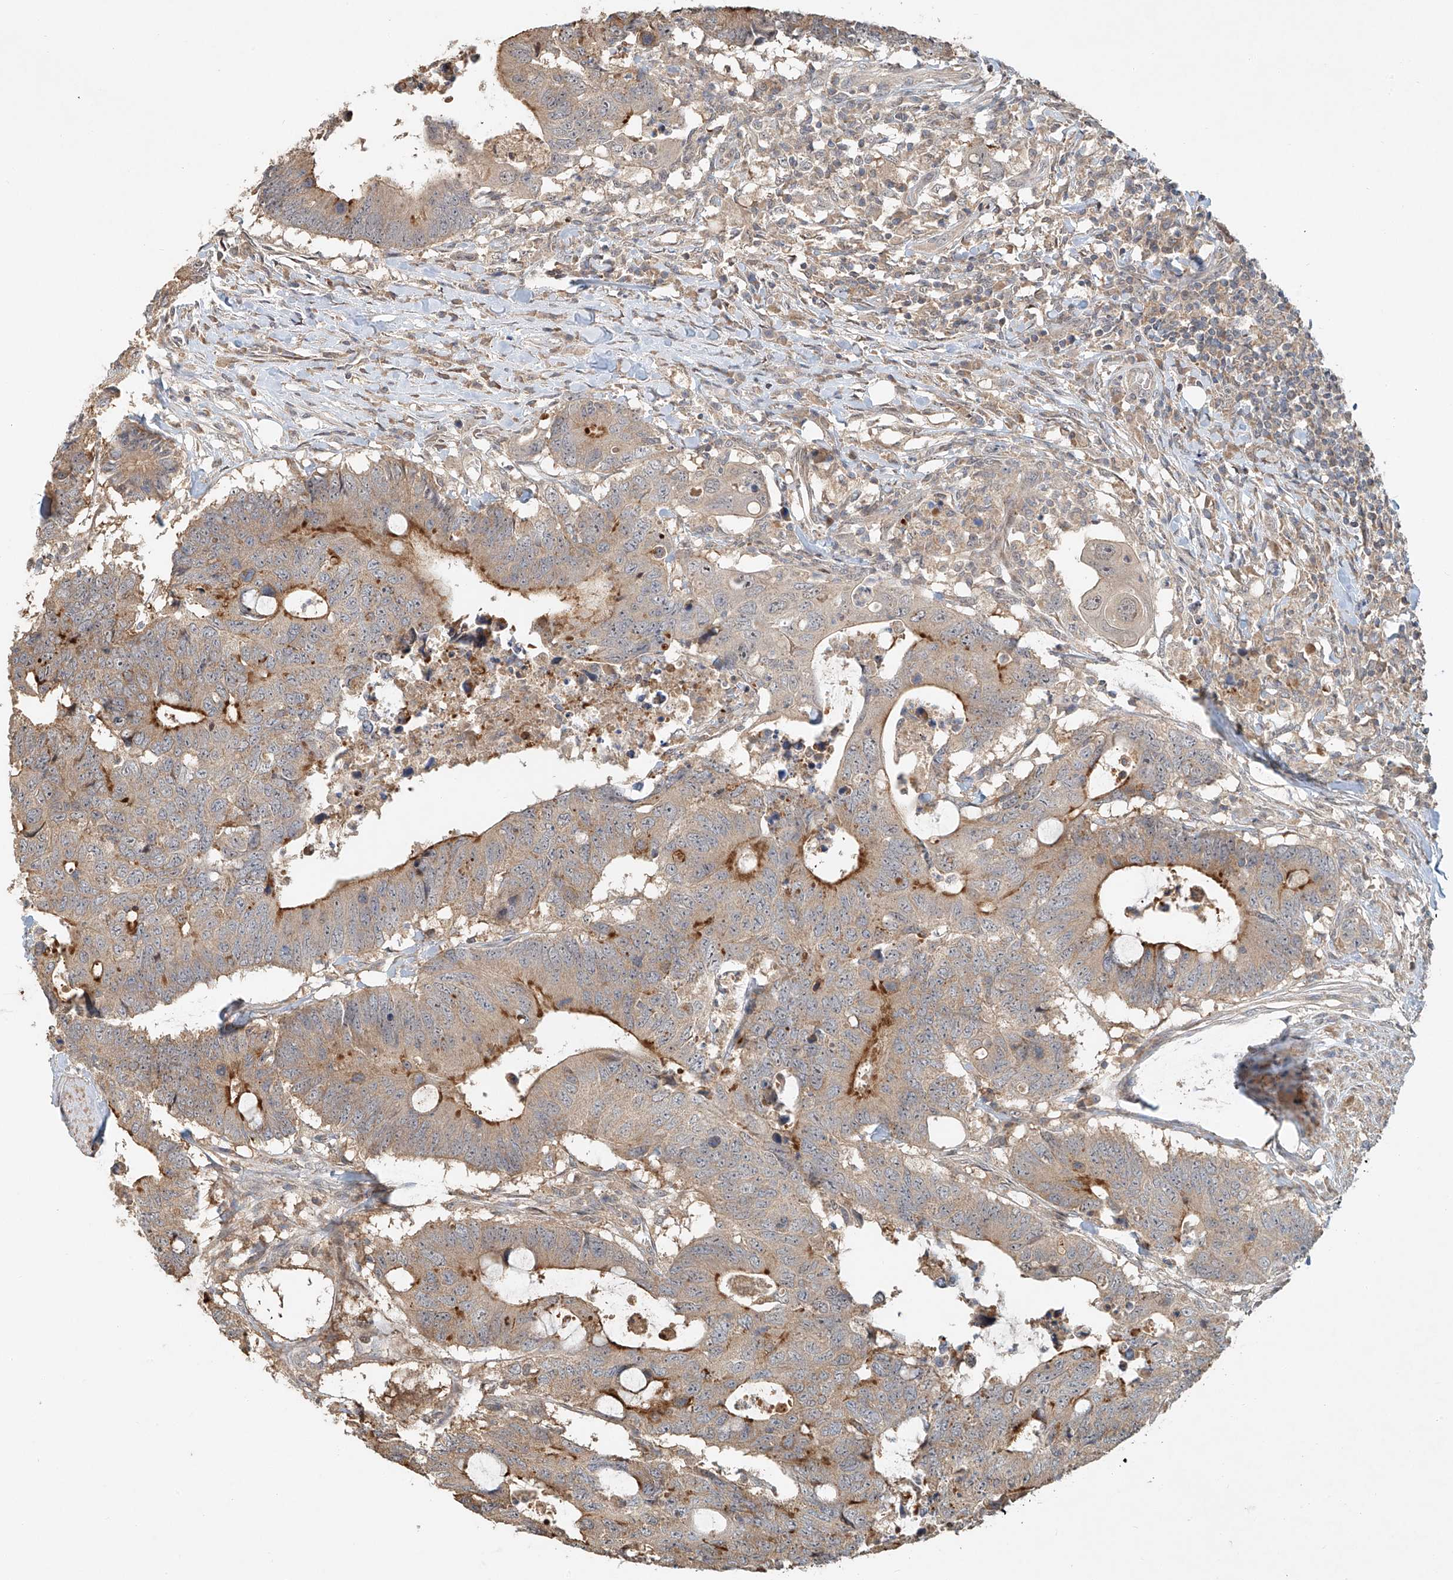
{"staining": {"intensity": "moderate", "quantity": "<25%", "location": "cytoplasmic/membranous"}, "tissue": "colorectal cancer", "cell_type": "Tumor cells", "image_type": "cancer", "snomed": [{"axis": "morphology", "description": "Adenocarcinoma, NOS"}, {"axis": "topography", "description": "Colon"}], "caption": "About <25% of tumor cells in colorectal adenocarcinoma show moderate cytoplasmic/membranous protein expression as visualized by brown immunohistochemical staining.", "gene": "TMEM61", "patient": {"sex": "male", "age": 71}}